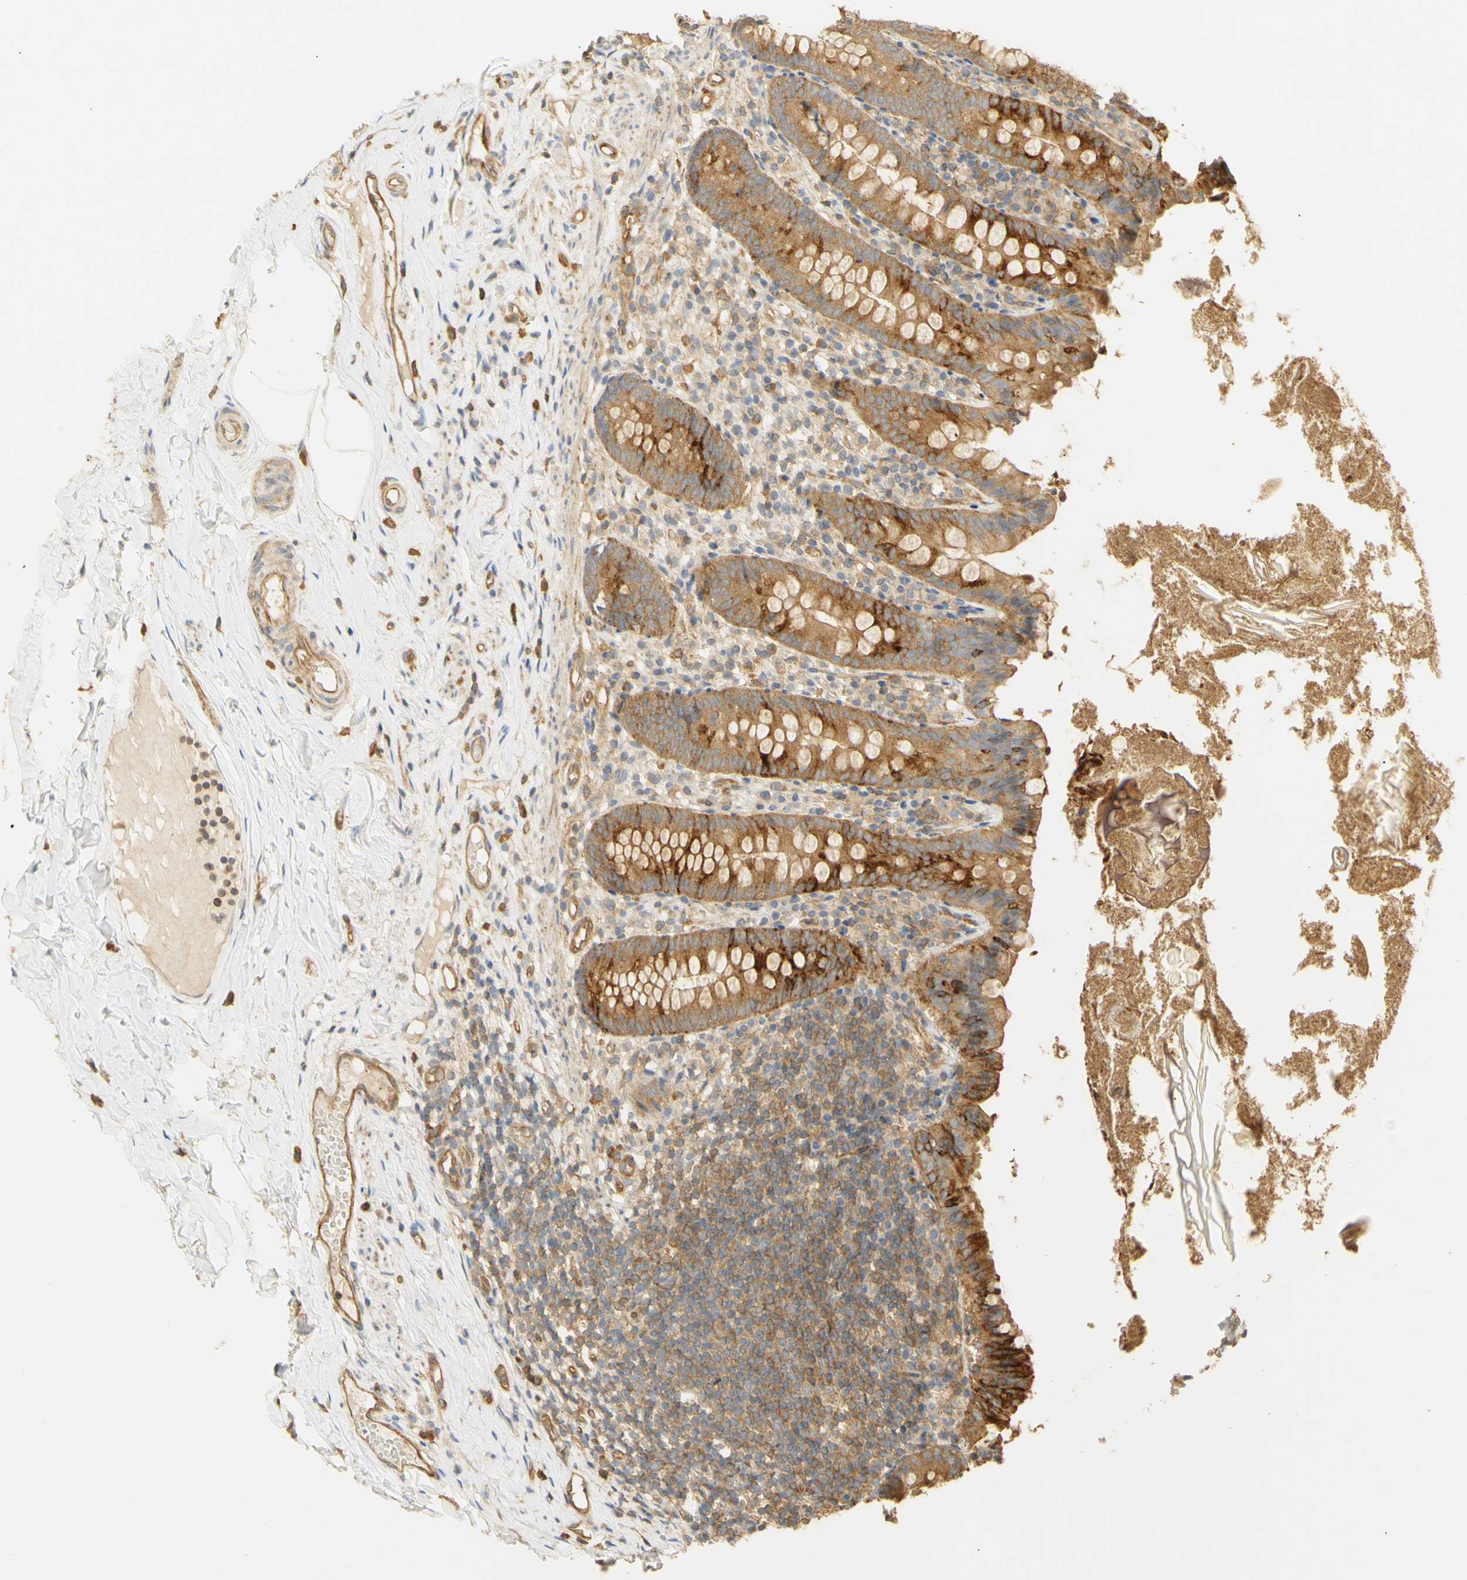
{"staining": {"intensity": "moderate", "quantity": ">75%", "location": "cytoplasmic/membranous"}, "tissue": "appendix", "cell_type": "Glandular cells", "image_type": "normal", "snomed": [{"axis": "morphology", "description": "Normal tissue, NOS"}, {"axis": "topography", "description": "Appendix"}], "caption": "Immunohistochemical staining of benign appendix exhibits moderate cytoplasmic/membranous protein positivity in about >75% of glandular cells.", "gene": "KCNE4", "patient": {"sex": "male", "age": 52}}